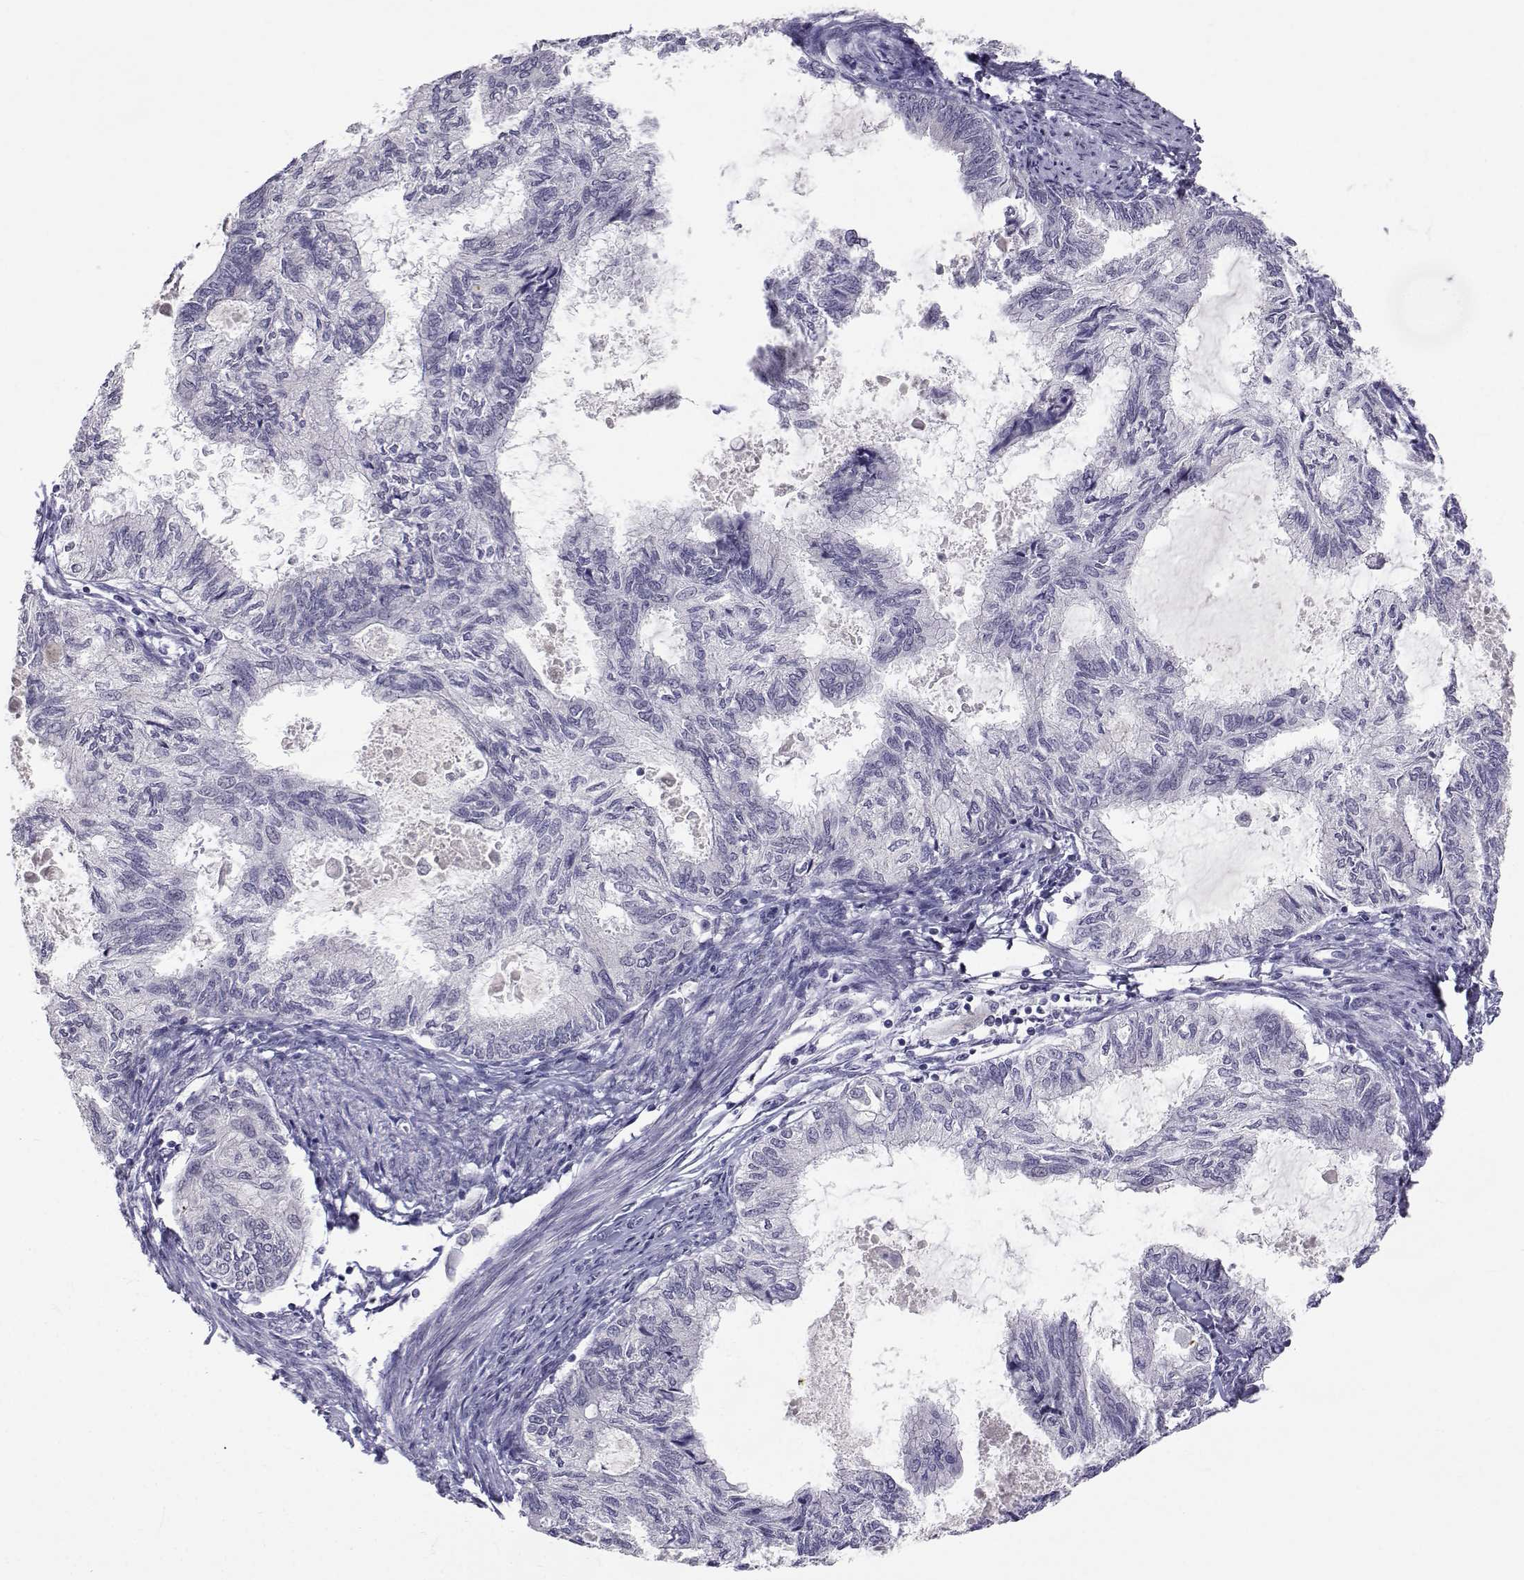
{"staining": {"intensity": "negative", "quantity": "none", "location": "none"}, "tissue": "endometrial cancer", "cell_type": "Tumor cells", "image_type": "cancer", "snomed": [{"axis": "morphology", "description": "Adenocarcinoma, NOS"}, {"axis": "topography", "description": "Endometrium"}], "caption": "IHC histopathology image of human endometrial cancer stained for a protein (brown), which shows no positivity in tumor cells.", "gene": "SLC6A3", "patient": {"sex": "female", "age": 86}}